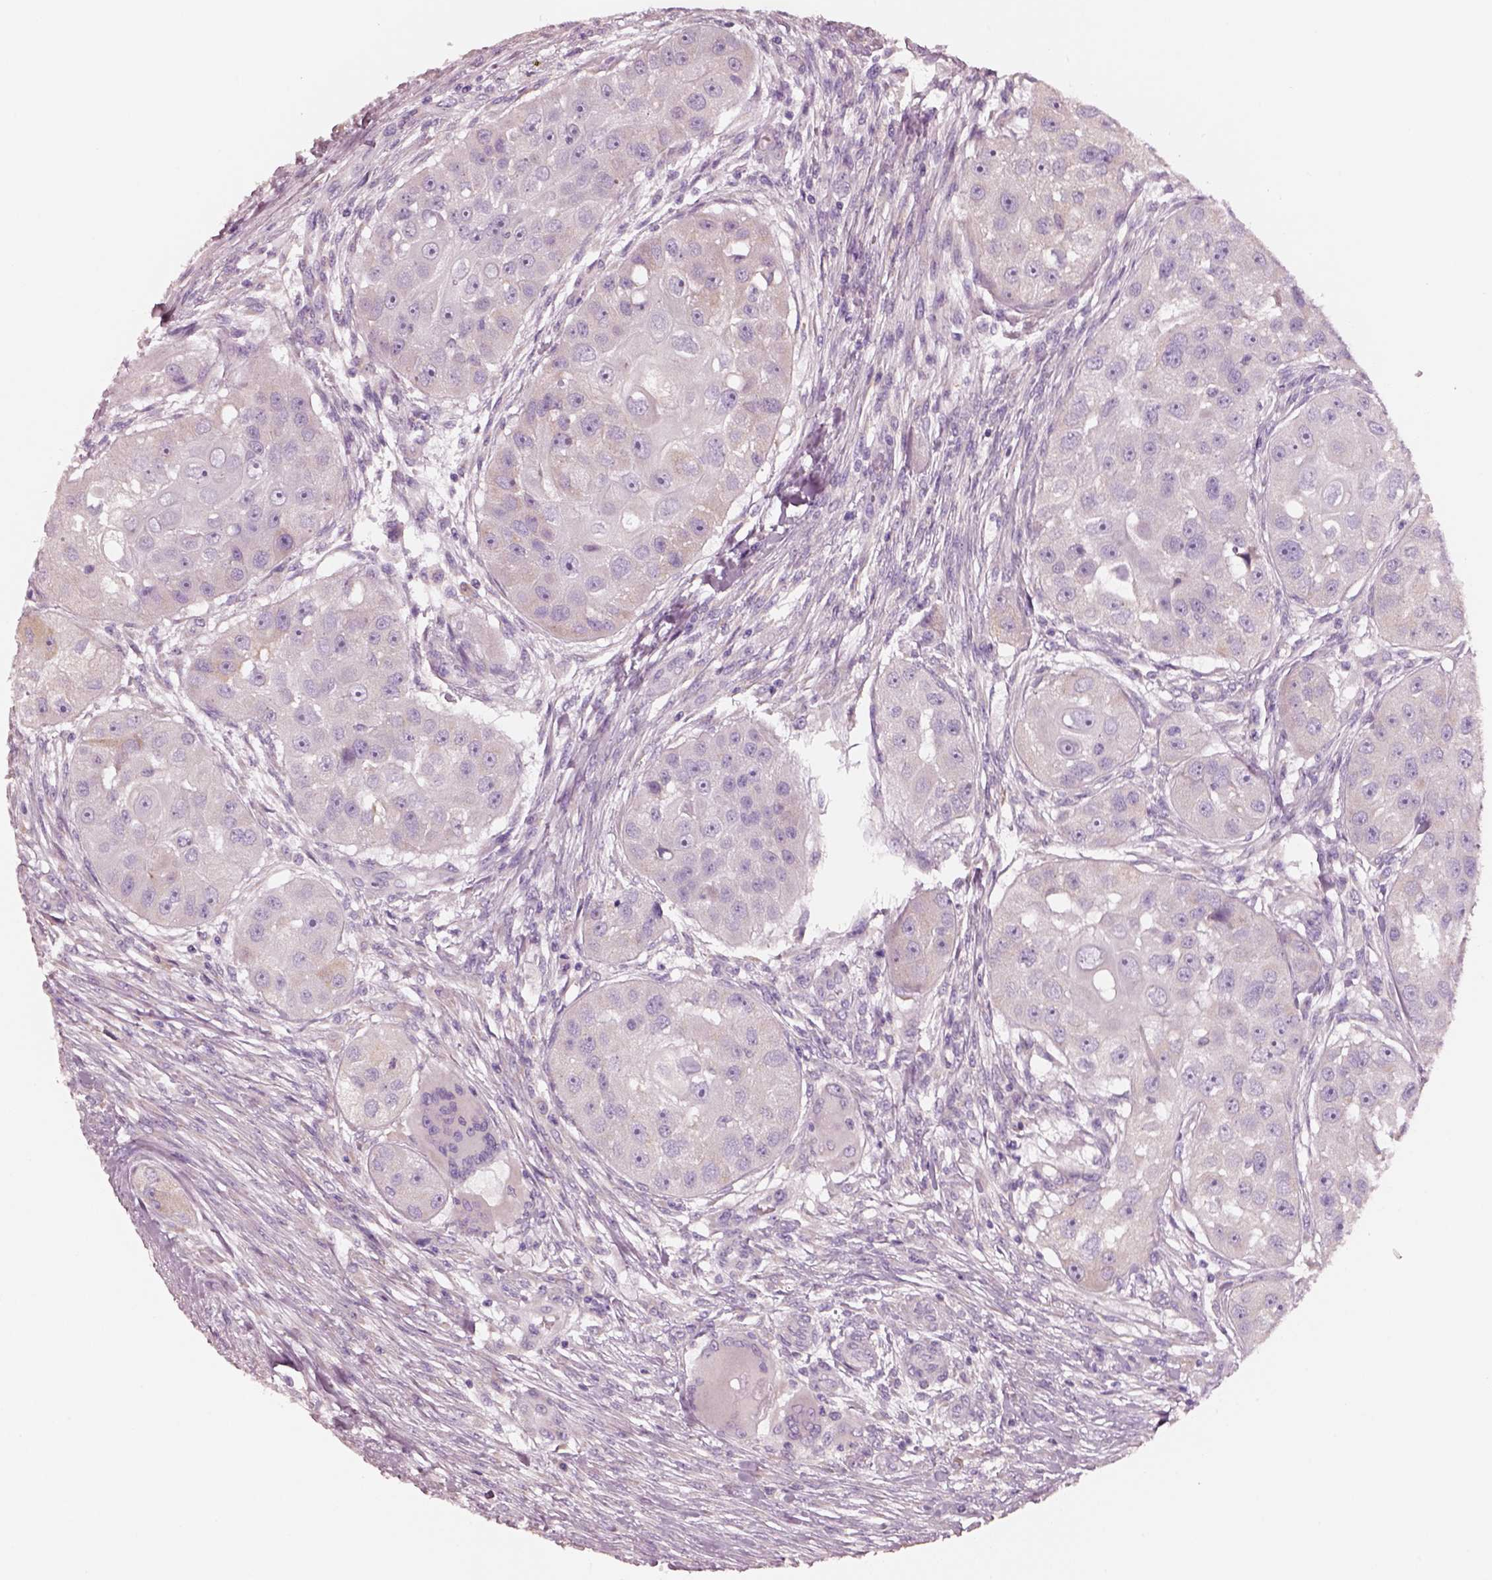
{"staining": {"intensity": "negative", "quantity": "none", "location": "none"}, "tissue": "head and neck cancer", "cell_type": "Tumor cells", "image_type": "cancer", "snomed": [{"axis": "morphology", "description": "Squamous cell carcinoma, NOS"}, {"axis": "topography", "description": "Head-Neck"}], "caption": "High magnification brightfield microscopy of head and neck cancer (squamous cell carcinoma) stained with DAB (brown) and counterstained with hematoxylin (blue): tumor cells show no significant expression.", "gene": "PNOC", "patient": {"sex": "male", "age": 51}}